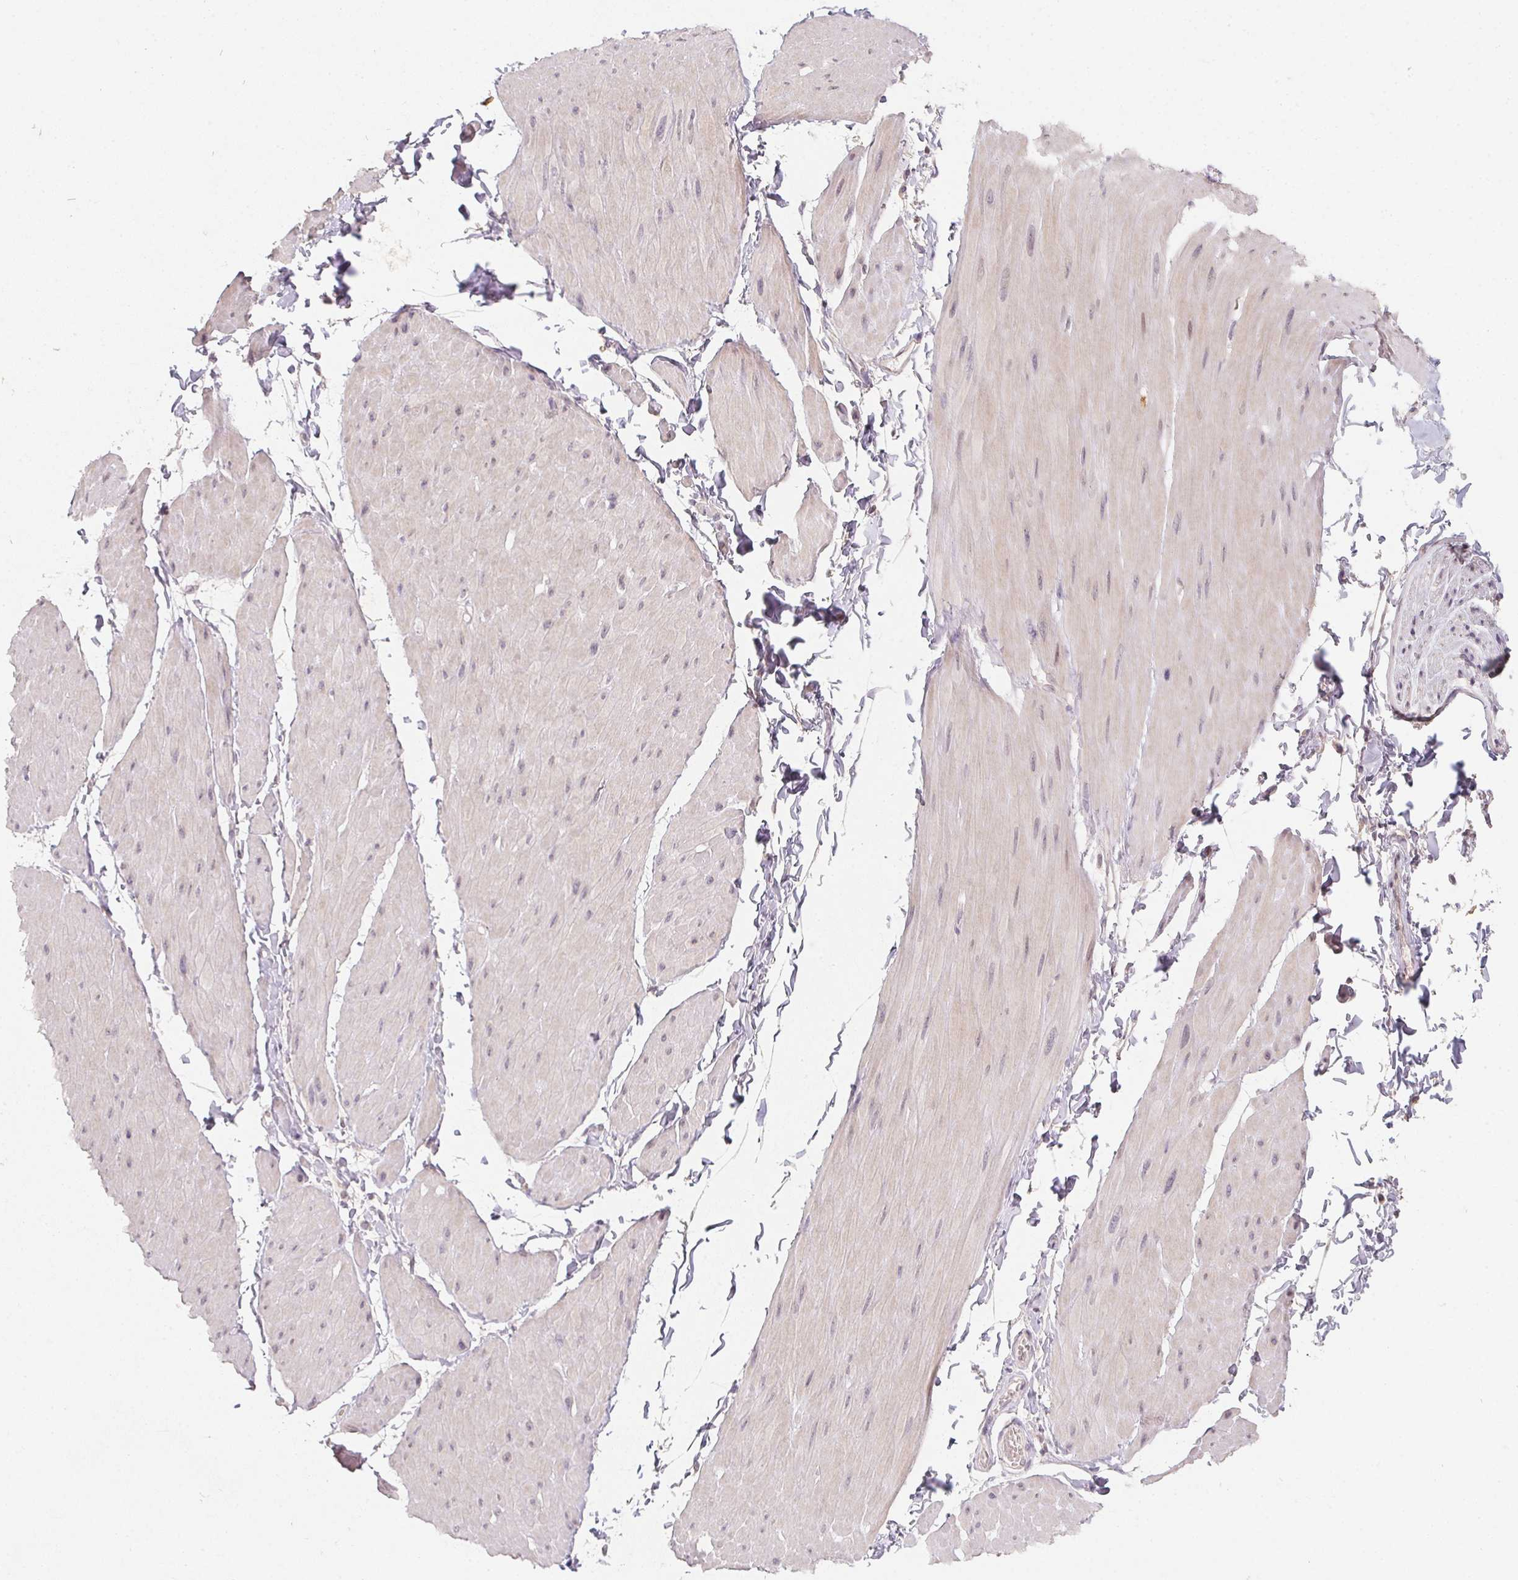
{"staining": {"intensity": "weak", "quantity": "<25%", "location": "cytoplasmic/membranous"}, "tissue": "adipose tissue", "cell_type": "Adipocytes", "image_type": "normal", "snomed": [{"axis": "morphology", "description": "Normal tissue, NOS"}, {"axis": "topography", "description": "Smooth muscle"}, {"axis": "topography", "description": "Peripheral nerve tissue"}], "caption": "Immunohistochemical staining of unremarkable adipose tissue displays no significant expression in adipocytes. (DAB (3,3'-diaminobenzidine) immunohistochemistry (IHC) visualized using brightfield microscopy, high magnification).", "gene": "SOAT1", "patient": {"sex": "male", "age": 58}}